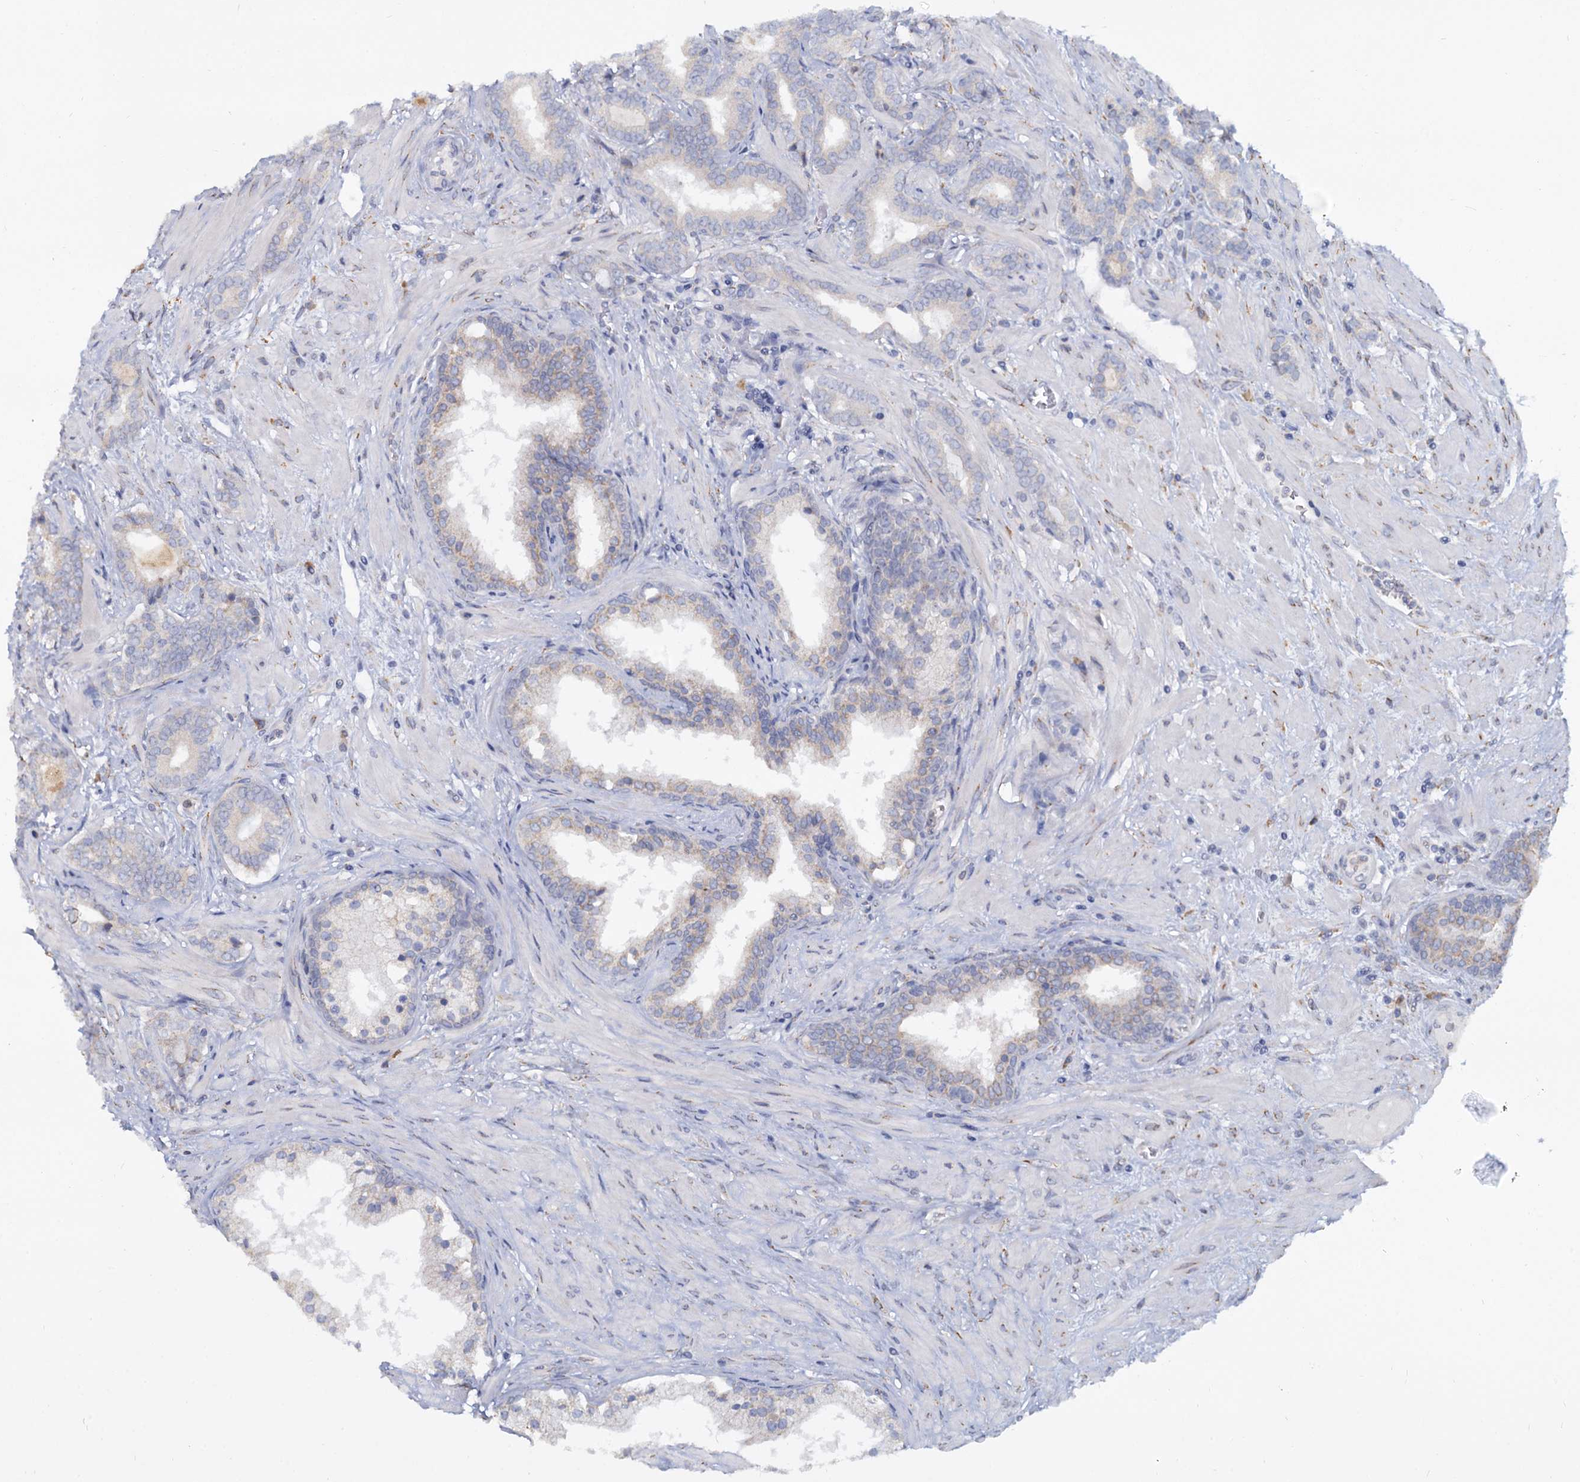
{"staining": {"intensity": "negative", "quantity": "none", "location": "none"}, "tissue": "prostate cancer", "cell_type": "Tumor cells", "image_type": "cancer", "snomed": [{"axis": "morphology", "description": "Adenocarcinoma, High grade"}, {"axis": "topography", "description": "Prostate"}], "caption": "The immunohistochemistry micrograph has no significant positivity in tumor cells of prostate adenocarcinoma (high-grade) tissue. (DAB immunohistochemistry (IHC) visualized using brightfield microscopy, high magnification).", "gene": "LRRC51", "patient": {"sex": "male", "age": 64}}